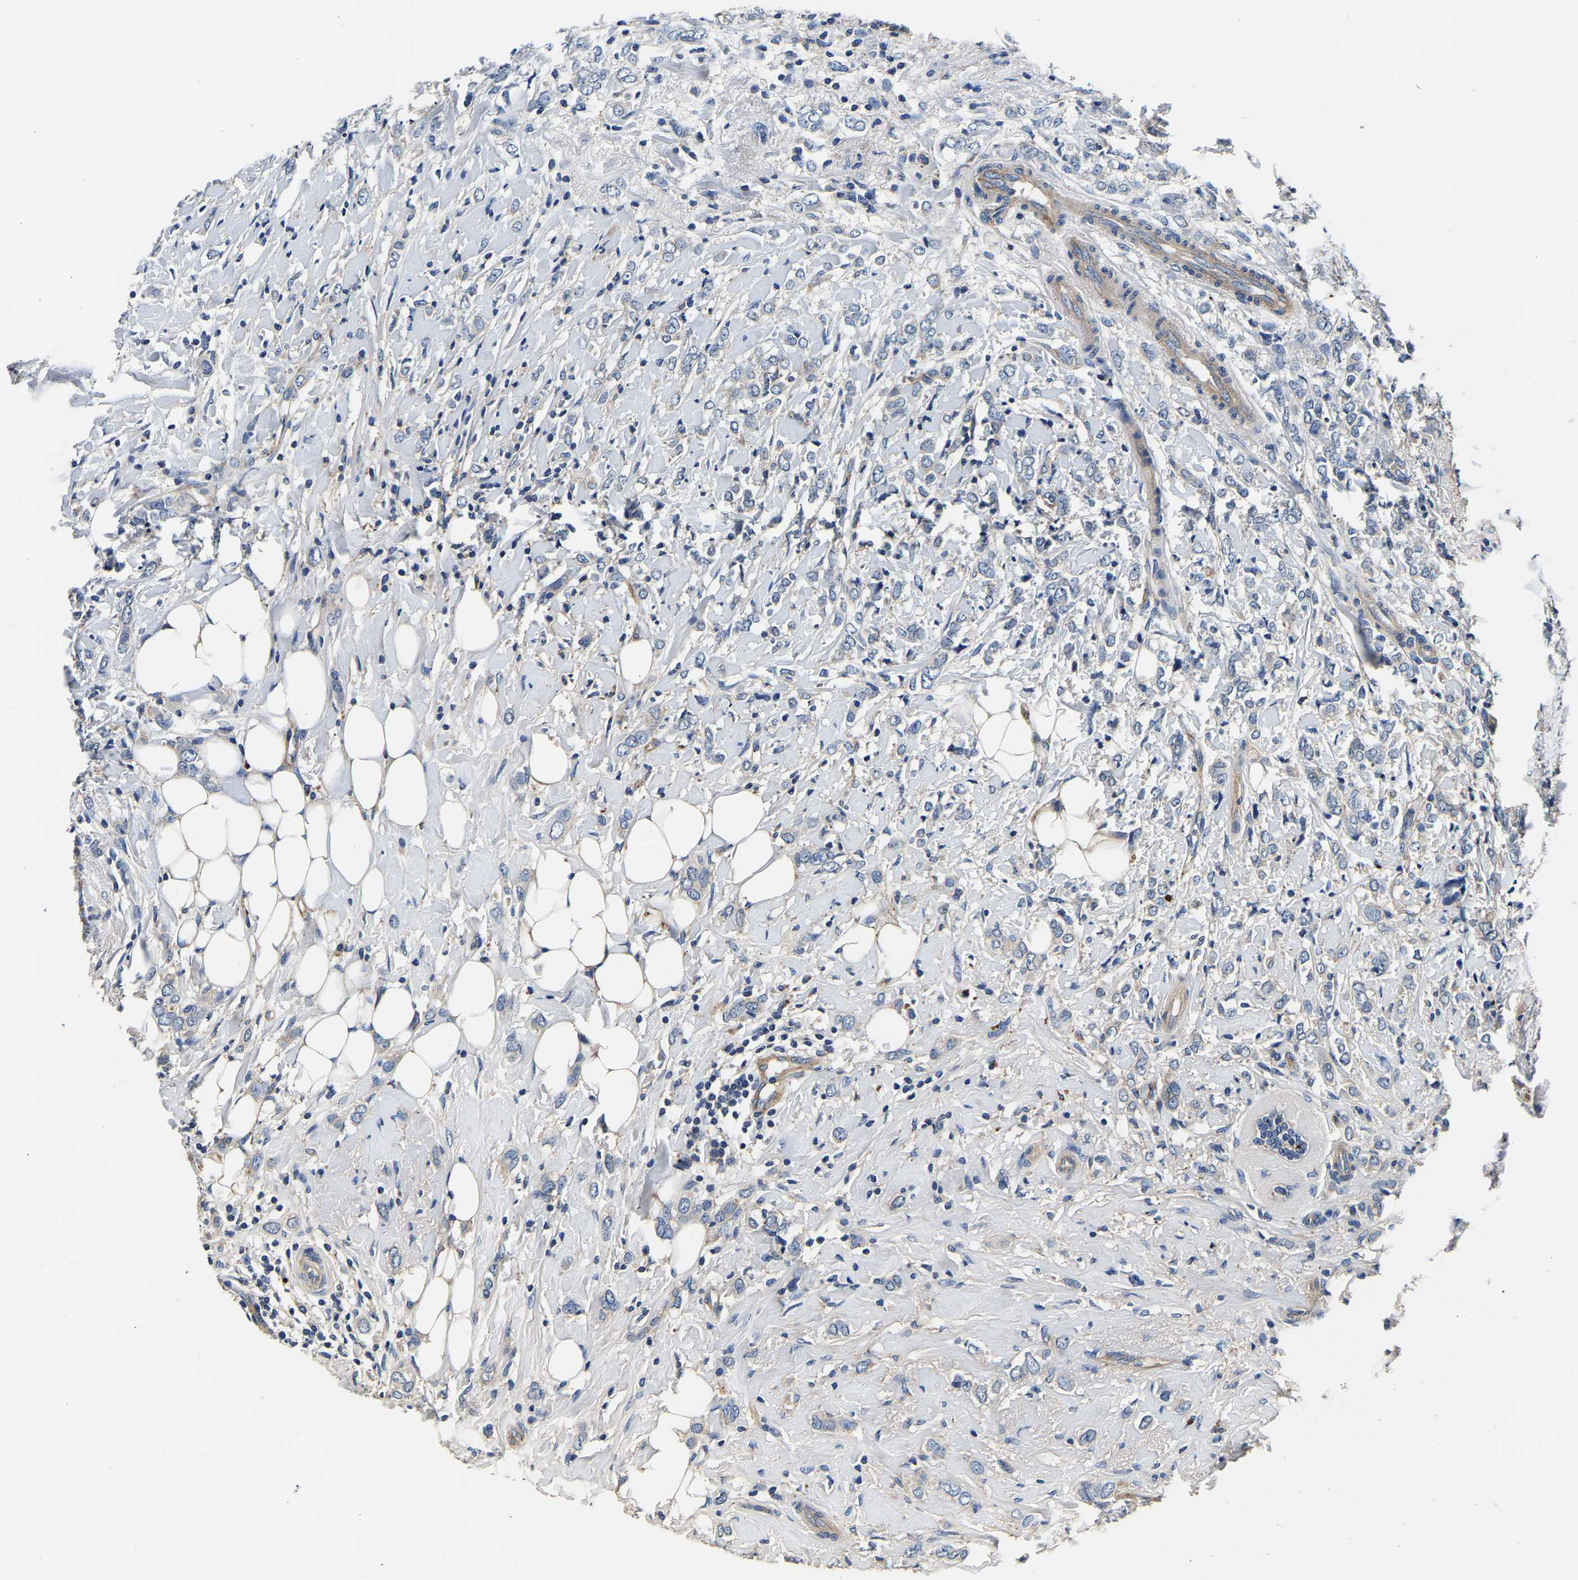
{"staining": {"intensity": "weak", "quantity": "<25%", "location": "cytoplasmic/membranous"}, "tissue": "breast cancer", "cell_type": "Tumor cells", "image_type": "cancer", "snomed": [{"axis": "morphology", "description": "Normal tissue, NOS"}, {"axis": "morphology", "description": "Lobular carcinoma"}, {"axis": "topography", "description": "Breast"}], "caption": "Human breast cancer stained for a protein using immunohistochemistry reveals no staining in tumor cells.", "gene": "SH3GLB1", "patient": {"sex": "female", "age": 47}}